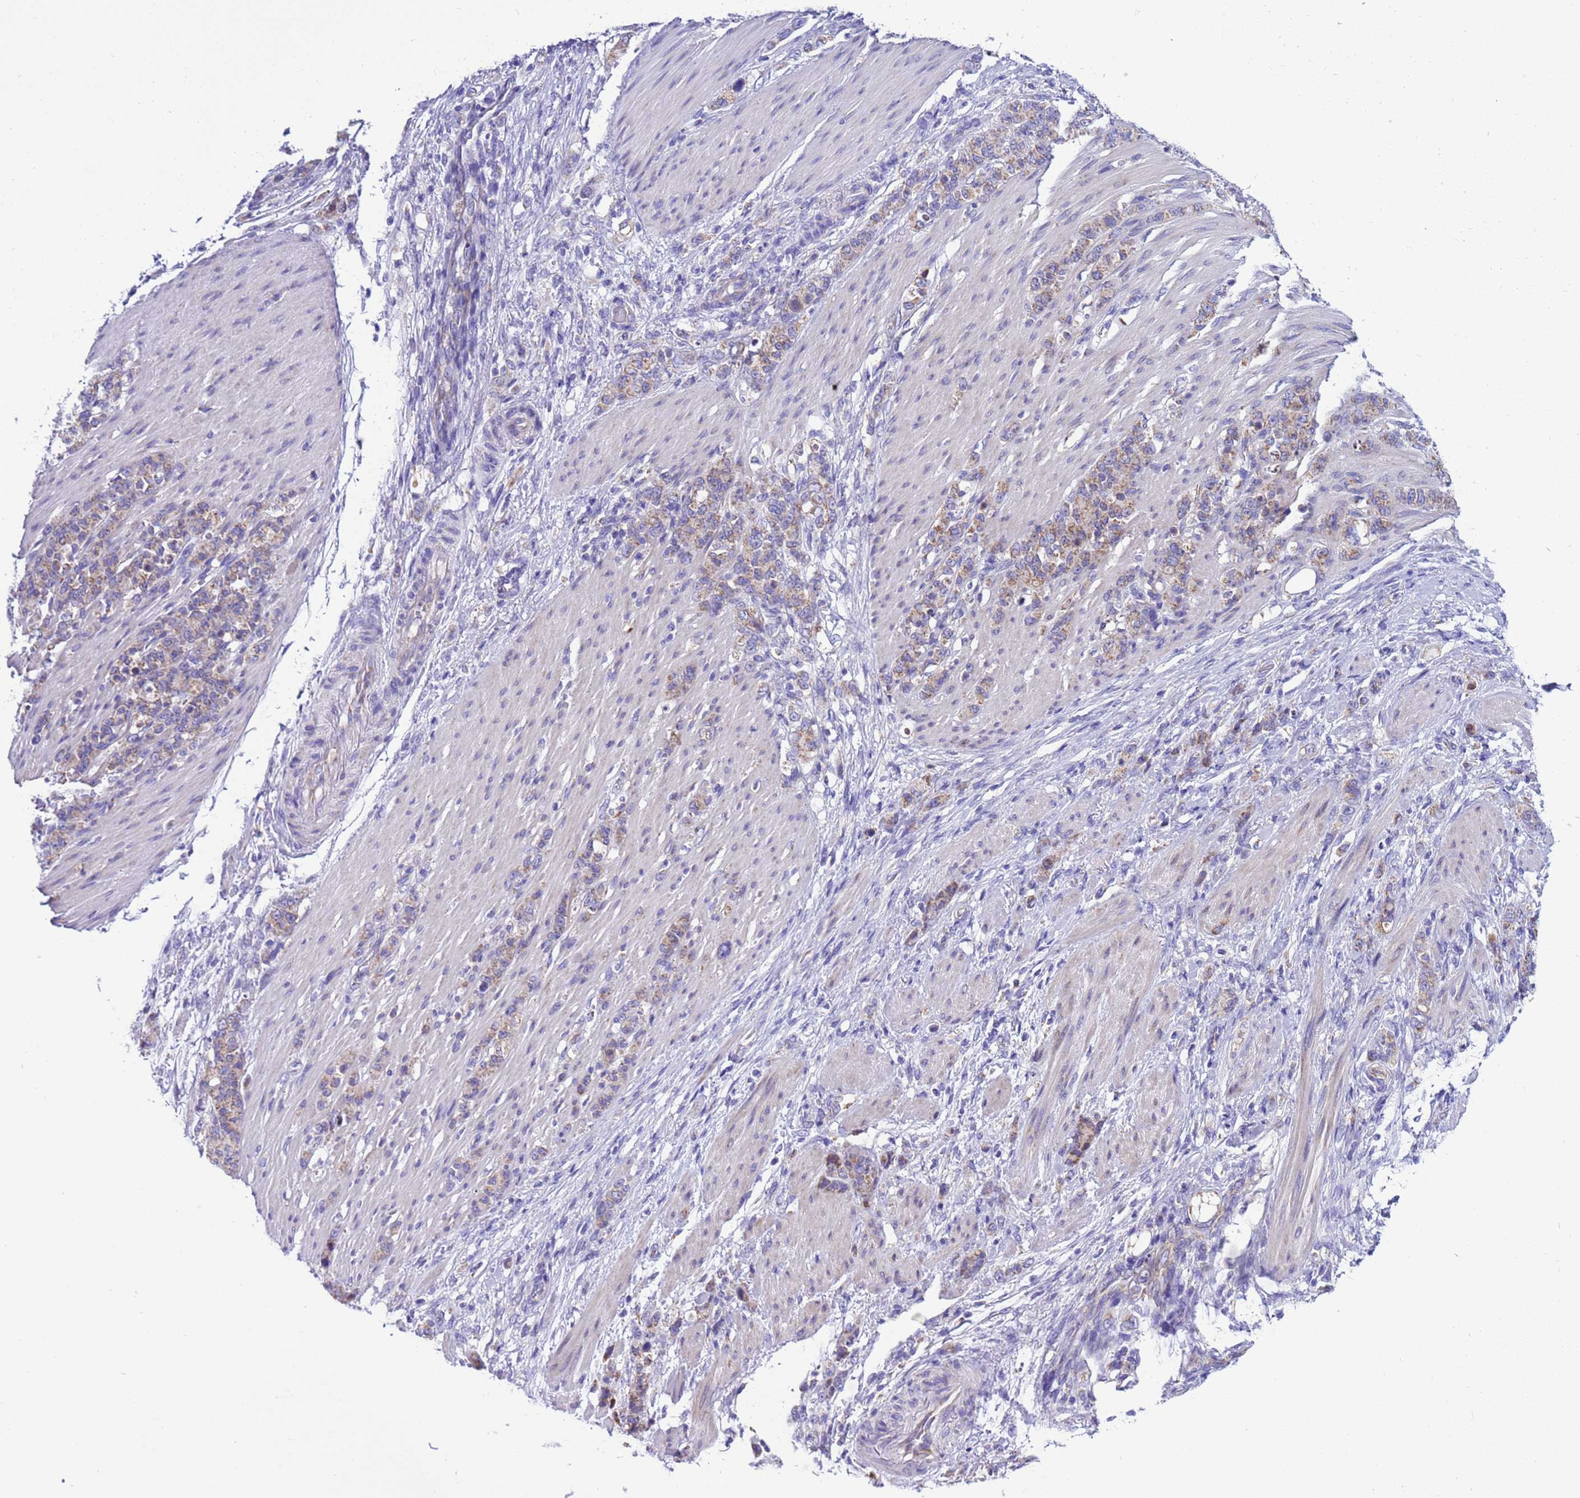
{"staining": {"intensity": "weak", "quantity": ">75%", "location": "cytoplasmic/membranous"}, "tissue": "stomach cancer", "cell_type": "Tumor cells", "image_type": "cancer", "snomed": [{"axis": "morphology", "description": "Adenocarcinoma, NOS"}, {"axis": "topography", "description": "Stomach"}], "caption": "Immunohistochemistry (DAB) staining of adenocarcinoma (stomach) reveals weak cytoplasmic/membranous protein positivity in approximately >75% of tumor cells.", "gene": "CCDC191", "patient": {"sex": "female", "age": 79}}